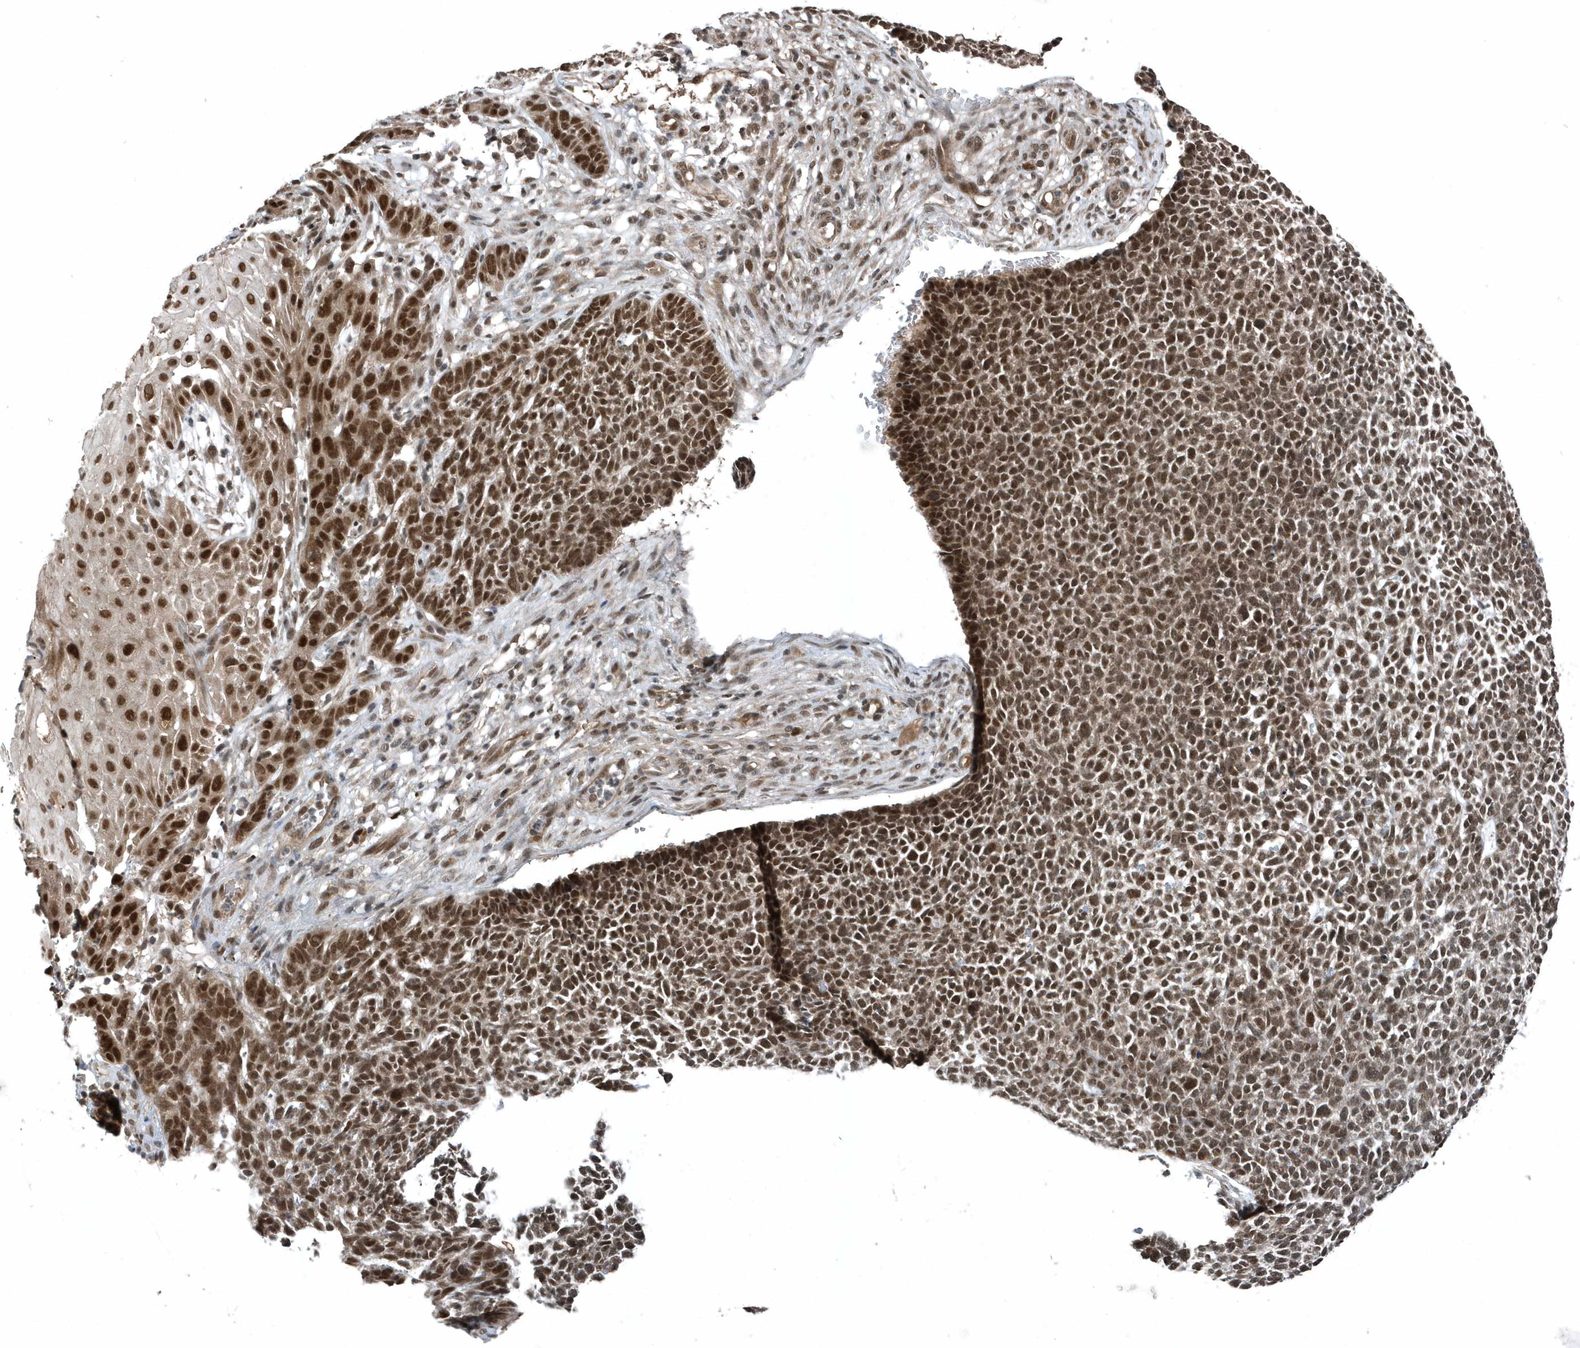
{"staining": {"intensity": "strong", "quantity": ">75%", "location": "nuclear"}, "tissue": "skin cancer", "cell_type": "Tumor cells", "image_type": "cancer", "snomed": [{"axis": "morphology", "description": "Basal cell carcinoma"}, {"axis": "topography", "description": "Skin"}], "caption": "Protein expression by IHC reveals strong nuclear expression in about >75% of tumor cells in skin basal cell carcinoma.", "gene": "QTRT2", "patient": {"sex": "female", "age": 84}}